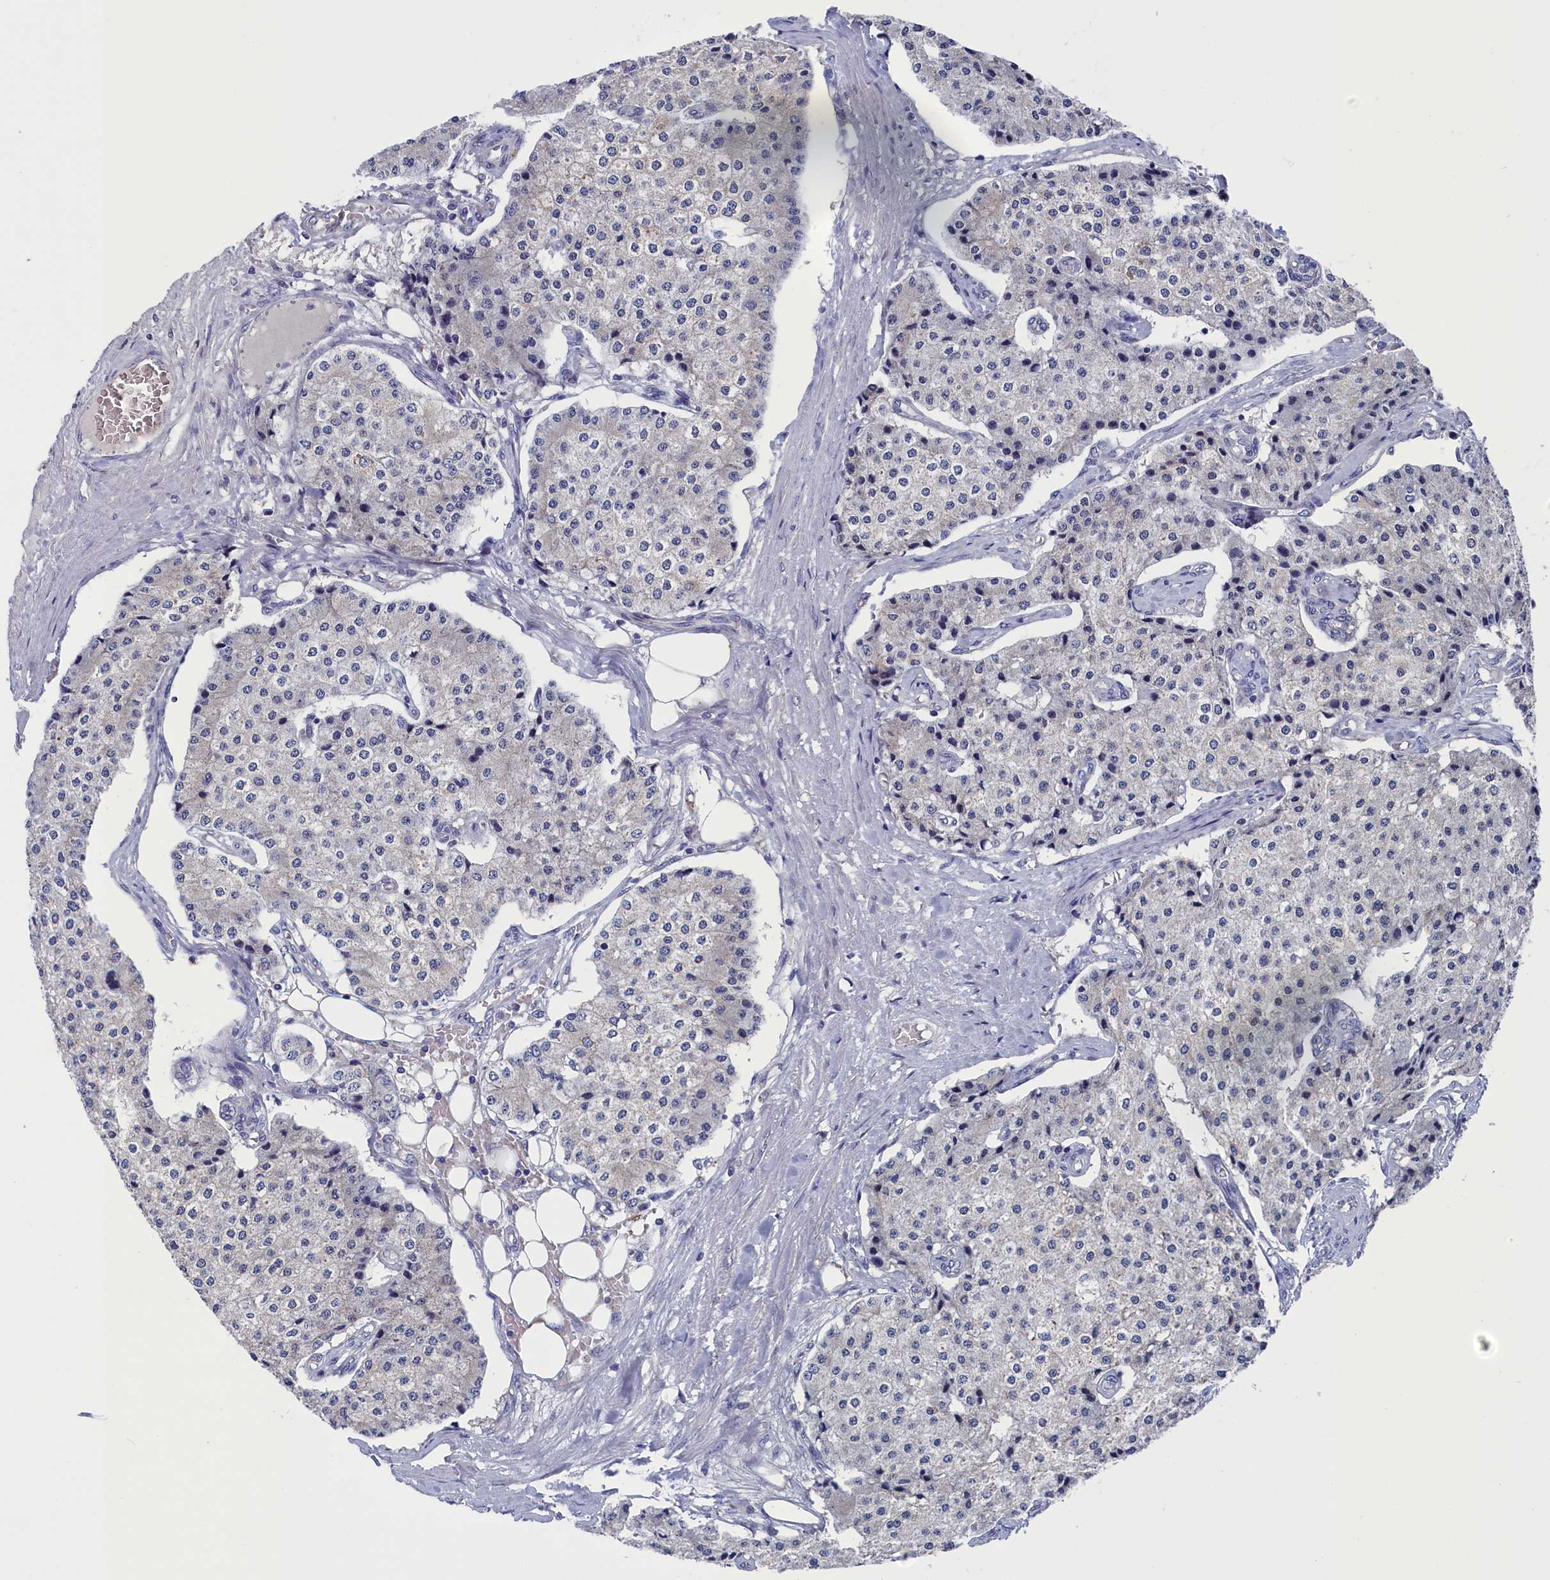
{"staining": {"intensity": "negative", "quantity": "none", "location": "none"}, "tissue": "carcinoid", "cell_type": "Tumor cells", "image_type": "cancer", "snomed": [{"axis": "morphology", "description": "Carcinoid, malignant, NOS"}, {"axis": "topography", "description": "Colon"}], "caption": "DAB immunohistochemical staining of human carcinoid reveals no significant expression in tumor cells.", "gene": "SPATA13", "patient": {"sex": "female", "age": 52}}